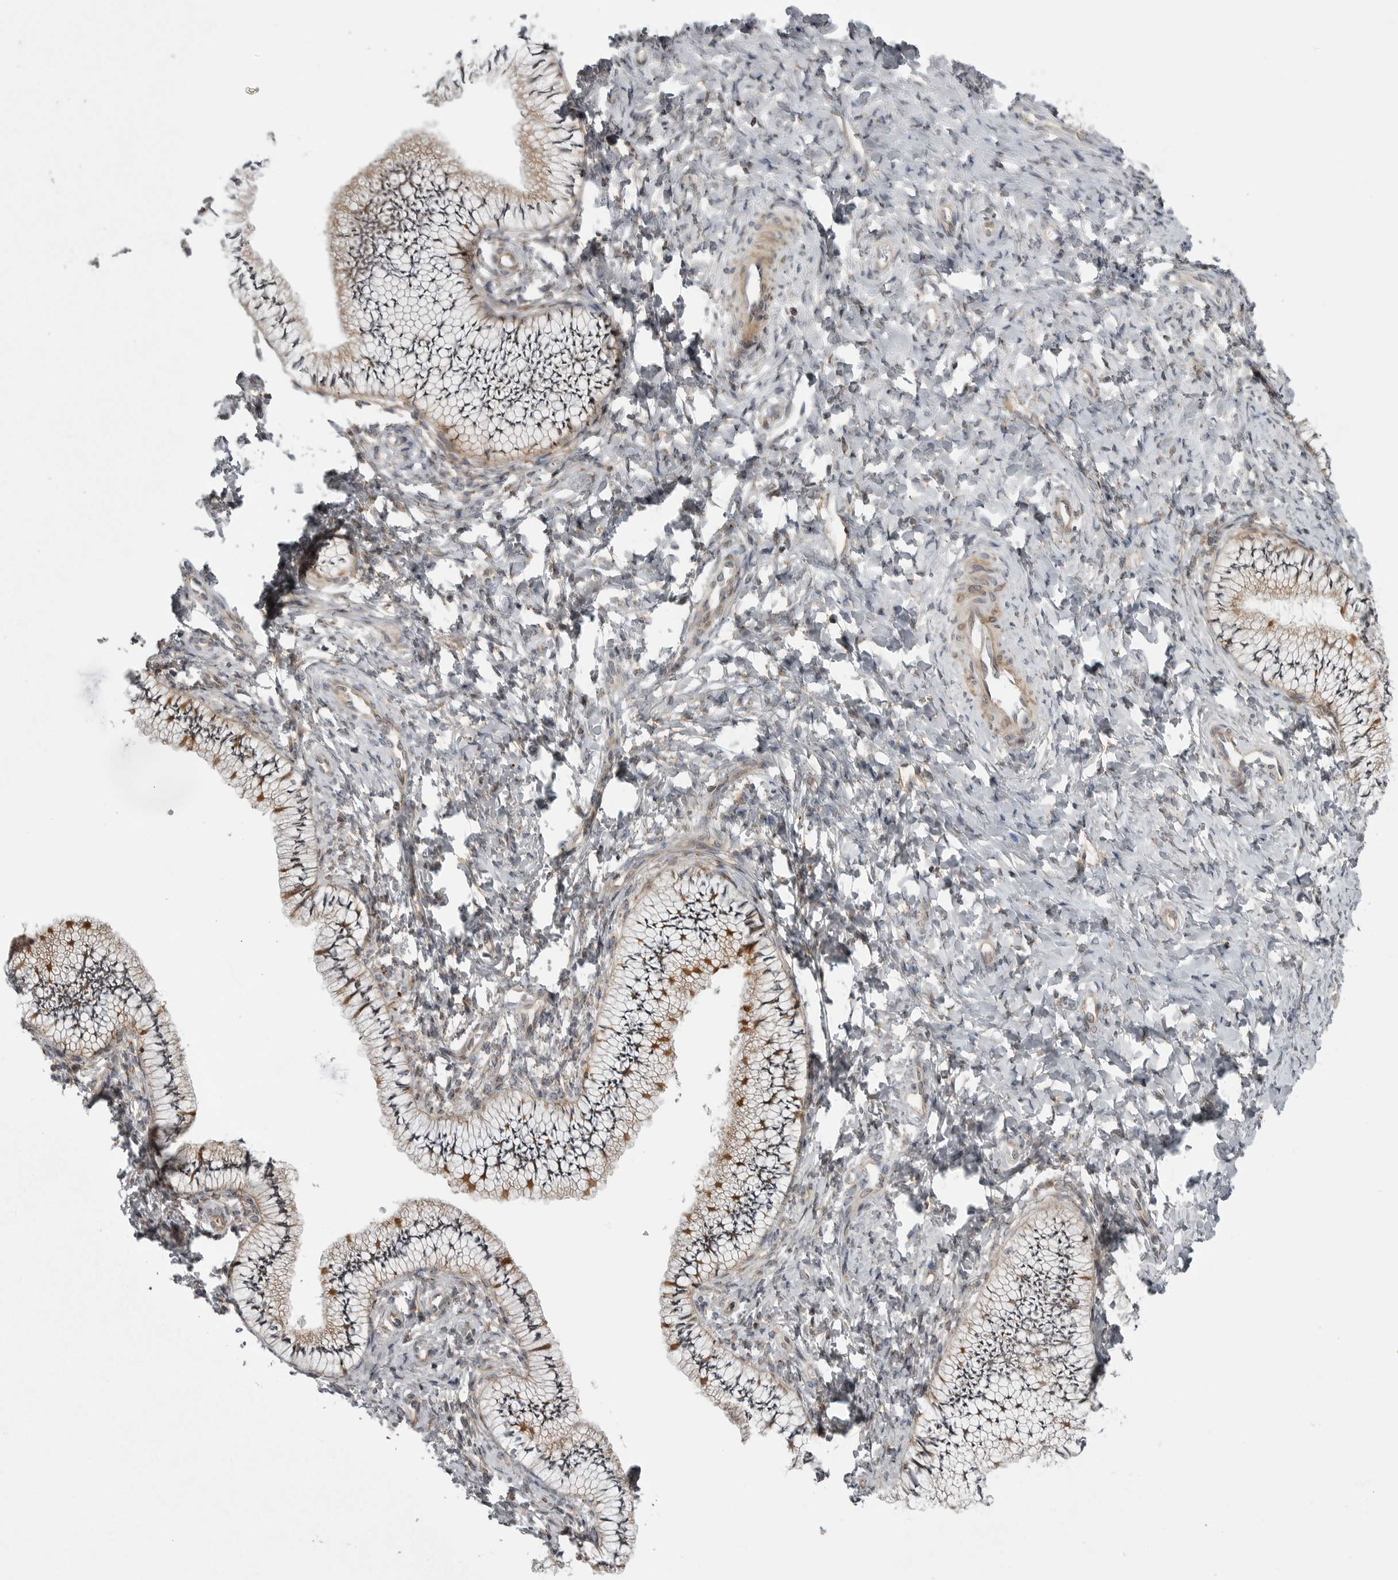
{"staining": {"intensity": "moderate", "quantity": "25%-75%", "location": "cytoplasmic/membranous"}, "tissue": "cervix", "cell_type": "Glandular cells", "image_type": "normal", "snomed": [{"axis": "morphology", "description": "Normal tissue, NOS"}, {"axis": "topography", "description": "Cervix"}], "caption": "Glandular cells show medium levels of moderate cytoplasmic/membranous positivity in about 25%-75% of cells in normal human cervix.", "gene": "LRRC45", "patient": {"sex": "female", "age": 36}}